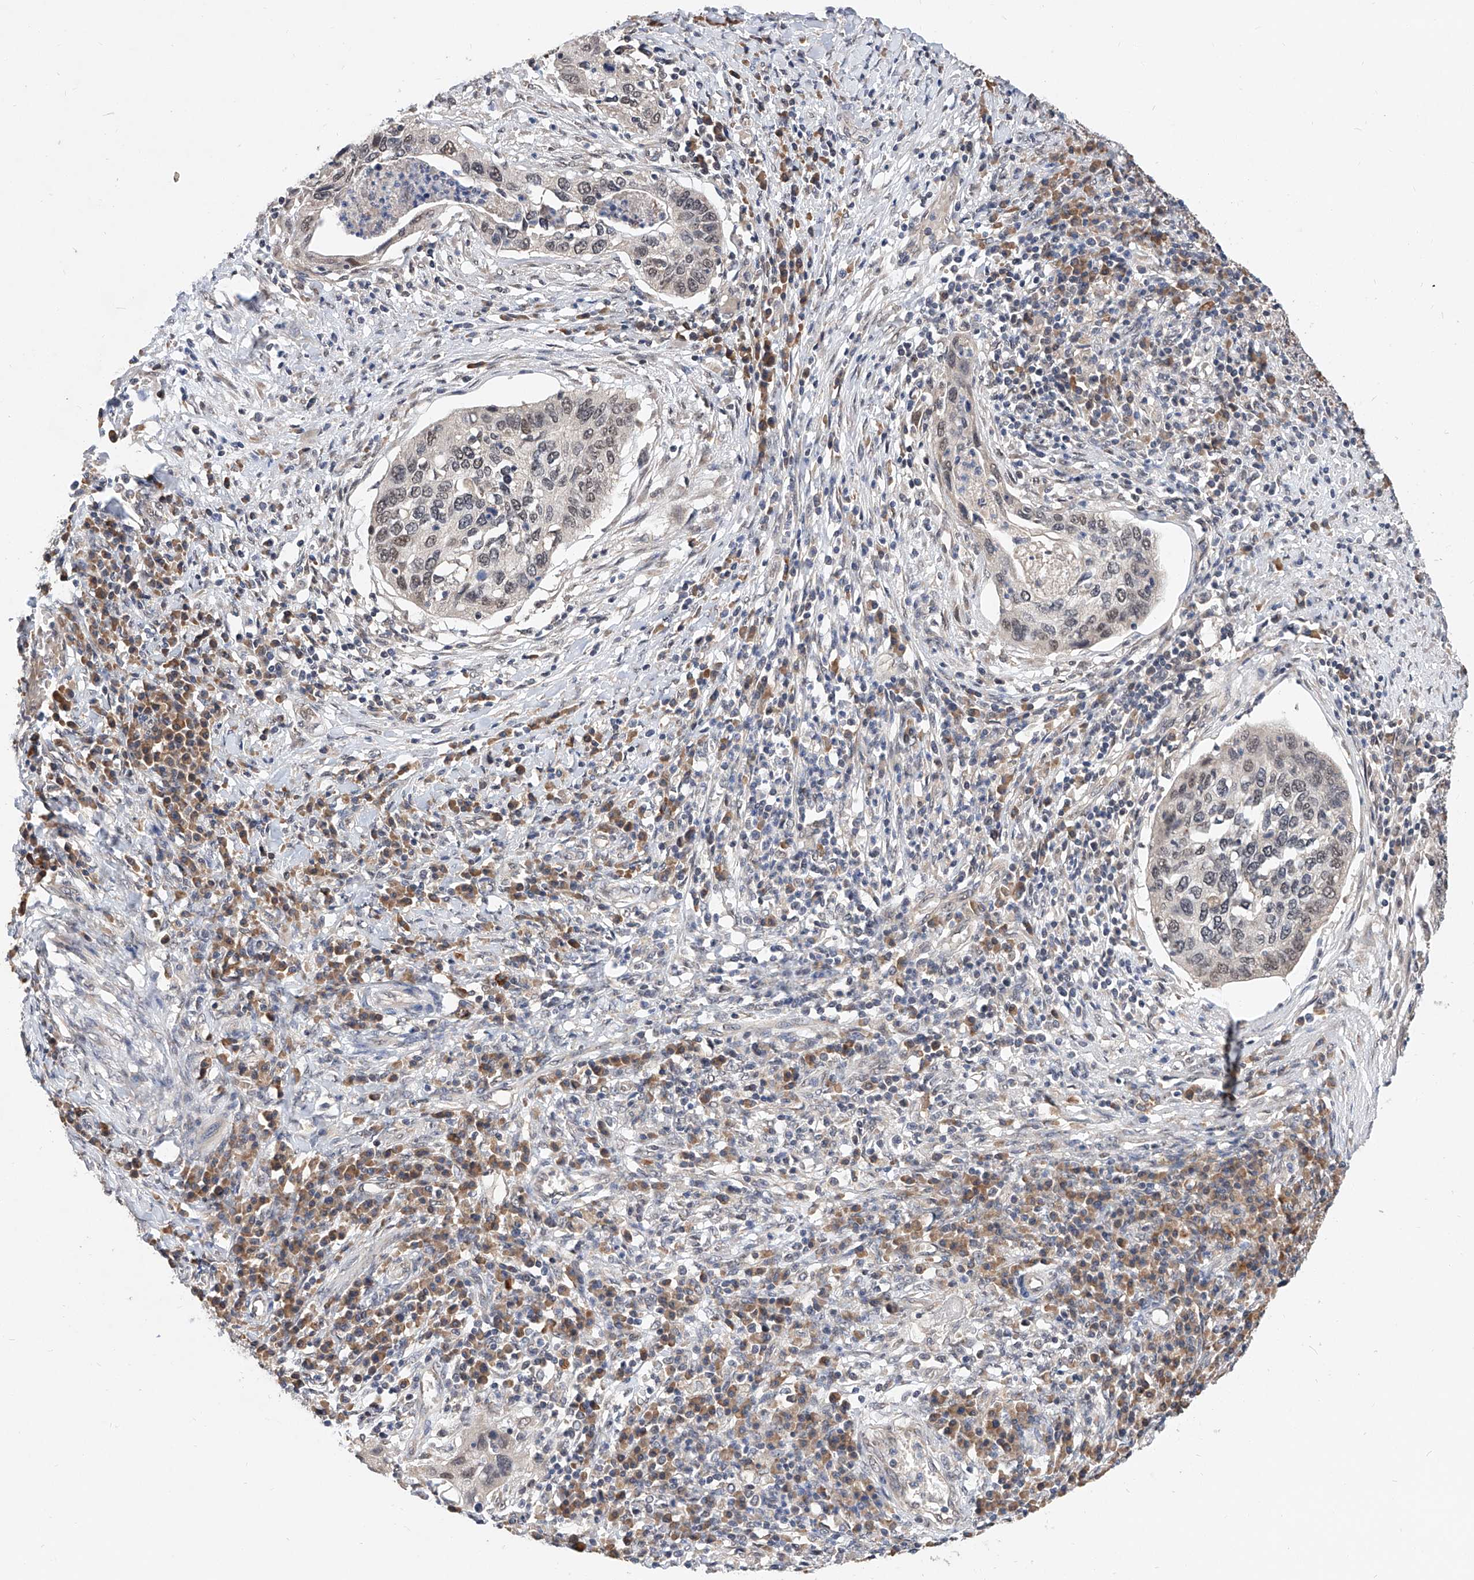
{"staining": {"intensity": "weak", "quantity": "<25%", "location": "nuclear"}, "tissue": "cervical cancer", "cell_type": "Tumor cells", "image_type": "cancer", "snomed": [{"axis": "morphology", "description": "Squamous cell carcinoma, NOS"}, {"axis": "topography", "description": "Cervix"}], "caption": "Cervical squamous cell carcinoma was stained to show a protein in brown. There is no significant expression in tumor cells.", "gene": "CARMIL3", "patient": {"sex": "female", "age": 38}}